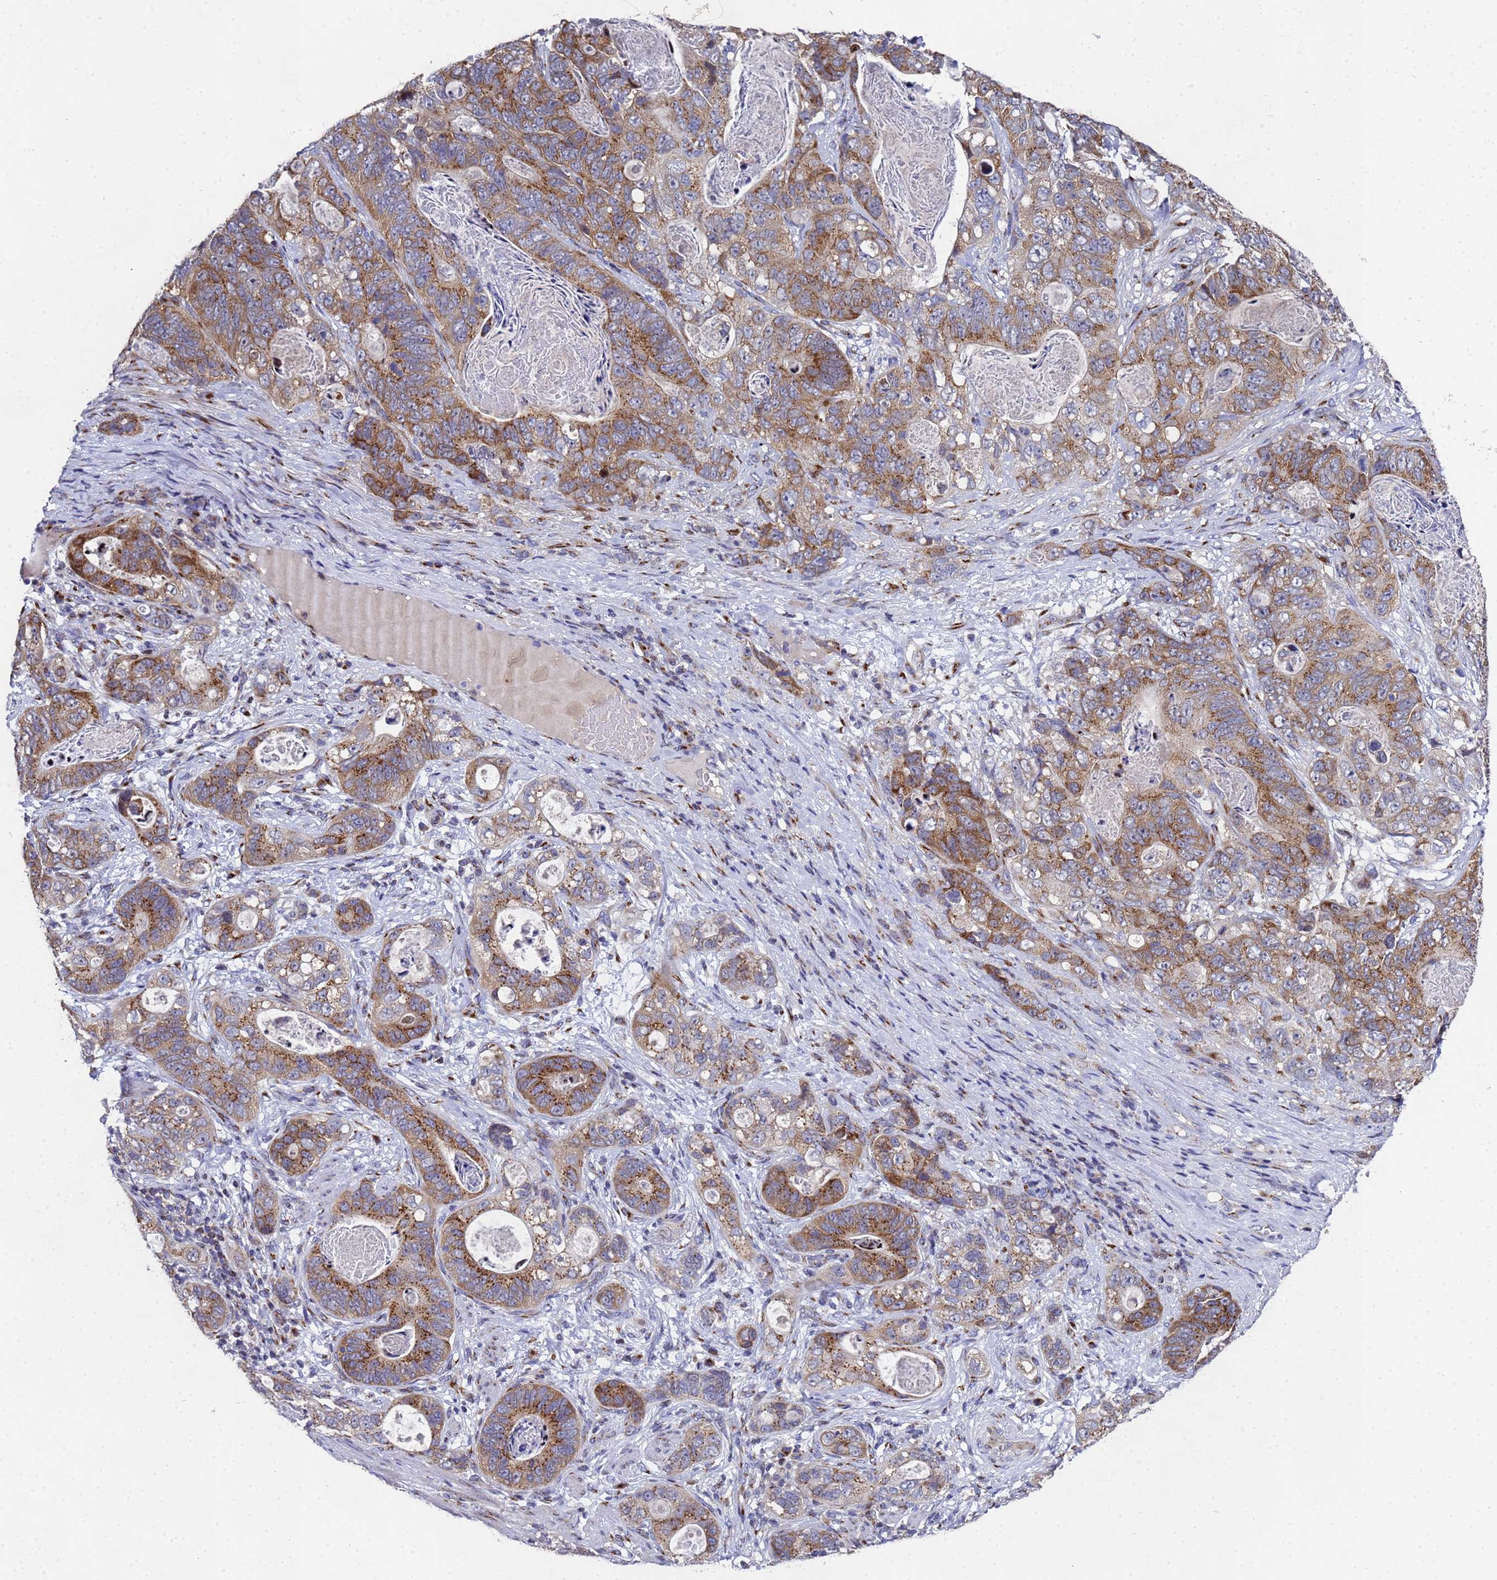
{"staining": {"intensity": "moderate", "quantity": ">75%", "location": "cytoplasmic/membranous"}, "tissue": "stomach cancer", "cell_type": "Tumor cells", "image_type": "cancer", "snomed": [{"axis": "morphology", "description": "Normal tissue, NOS"}, {"axis": "morphology", "description": "Adenocarcinoma, NOS"}, {"axis": "topography", "description": "Stomach"}], "caption": "Brown immunohistochemical staining in human stomach cancer demonstrates moderate cytoplasmic/membranous staining in about >75% of tumor cells. The staining was performed using DAB (3,3'-diaminobenzidine) to visualize the protein expression in brown, while the nuclei were stained in blue with hematoxylin (Magnification: 20x).", "gene": "NSUN6", "patient": {"sex": "female", "age": 89}}